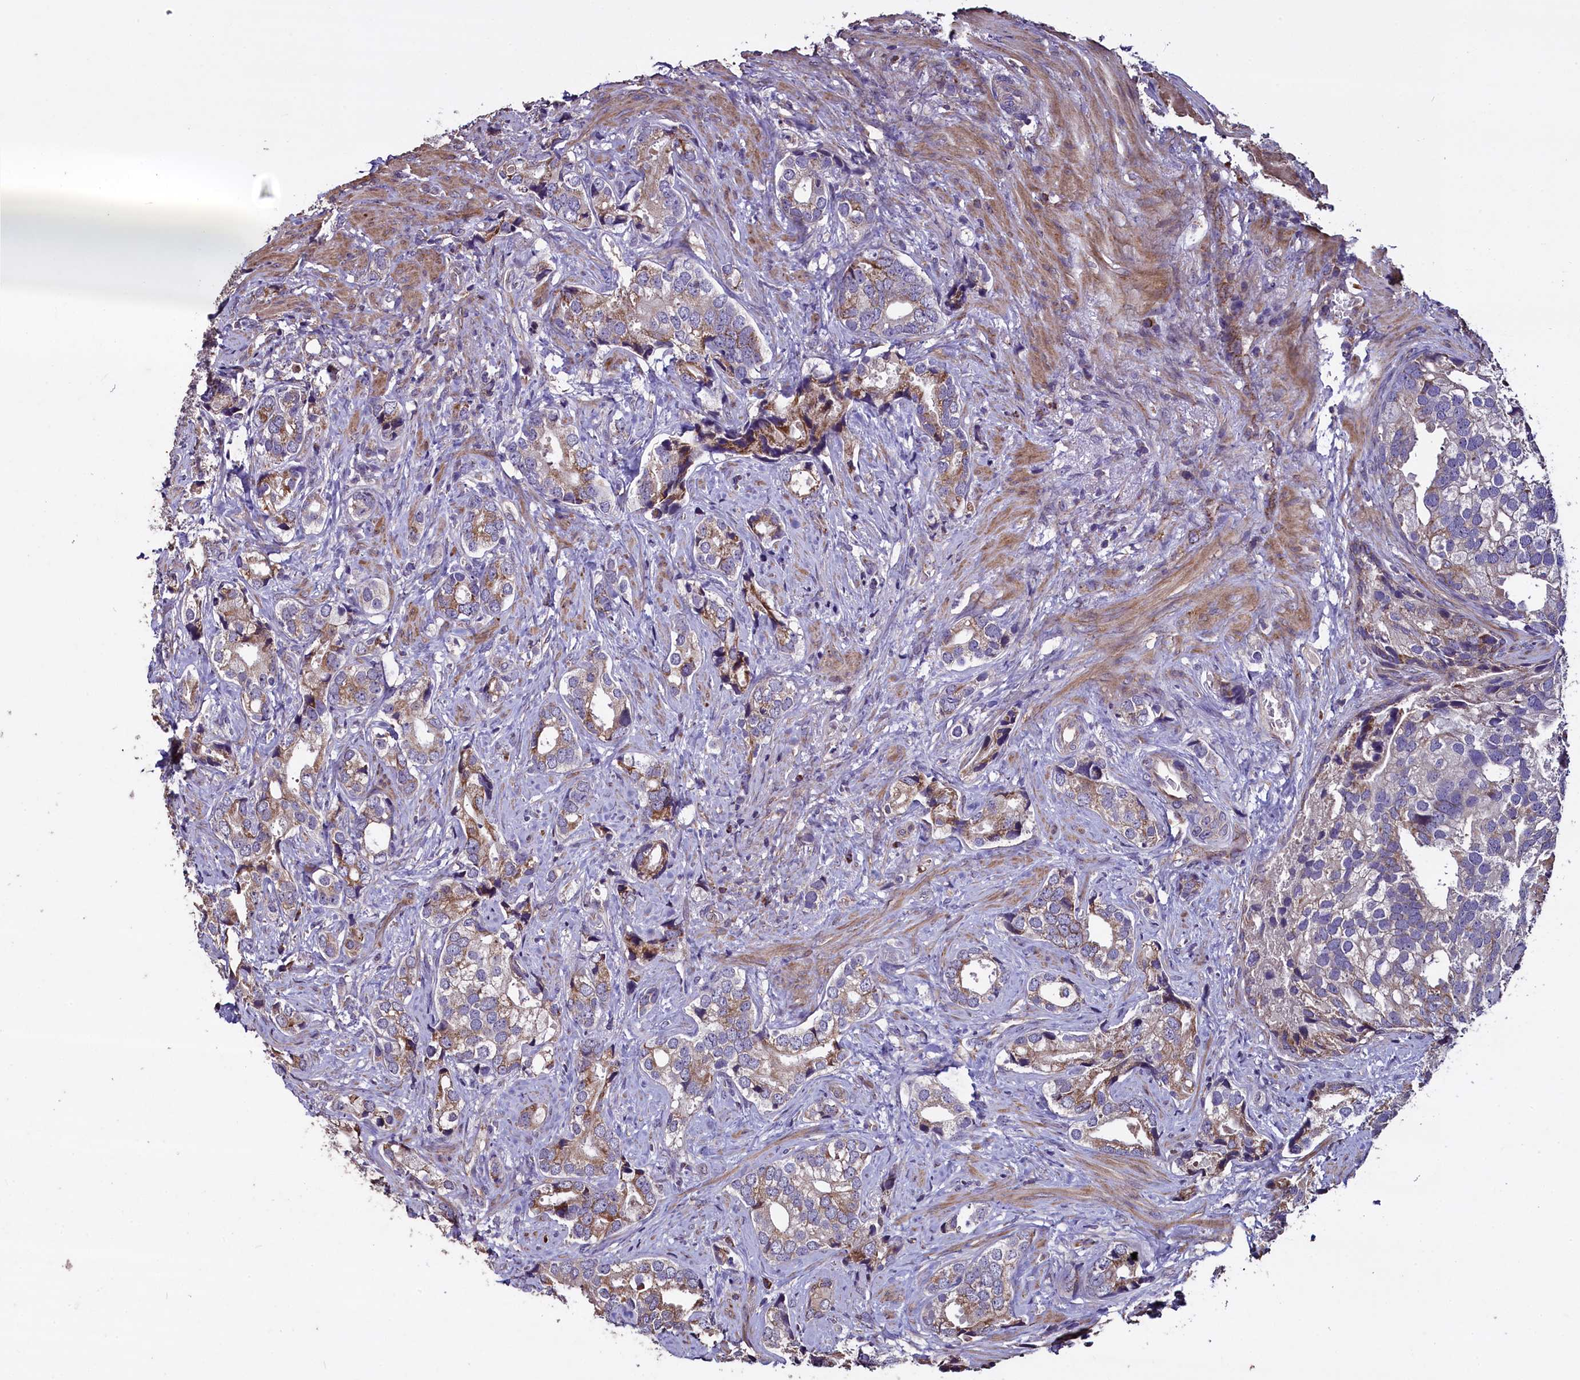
{"staining": {"intensity": "weak", "quantity": "25%-75%", "location": "cytoplasmic/membranous"}, "tissue": "prostate cancer", "cell_type": "Tumor cells", "image_type": "cancer", "snomed": [{"axis": "morphology", "description": "Adenocarcinoma, High grade"}, {"axis": "topography", "description": "Prostate"}], "caption": "Immunohistochemical staining of human prostate cancer displays low levels of weak cytoplasmic/membranous expression in about 25%-75% of tumor cells.", "gene": "COQ9", "patient": {"sex": "male", "age": 75}}